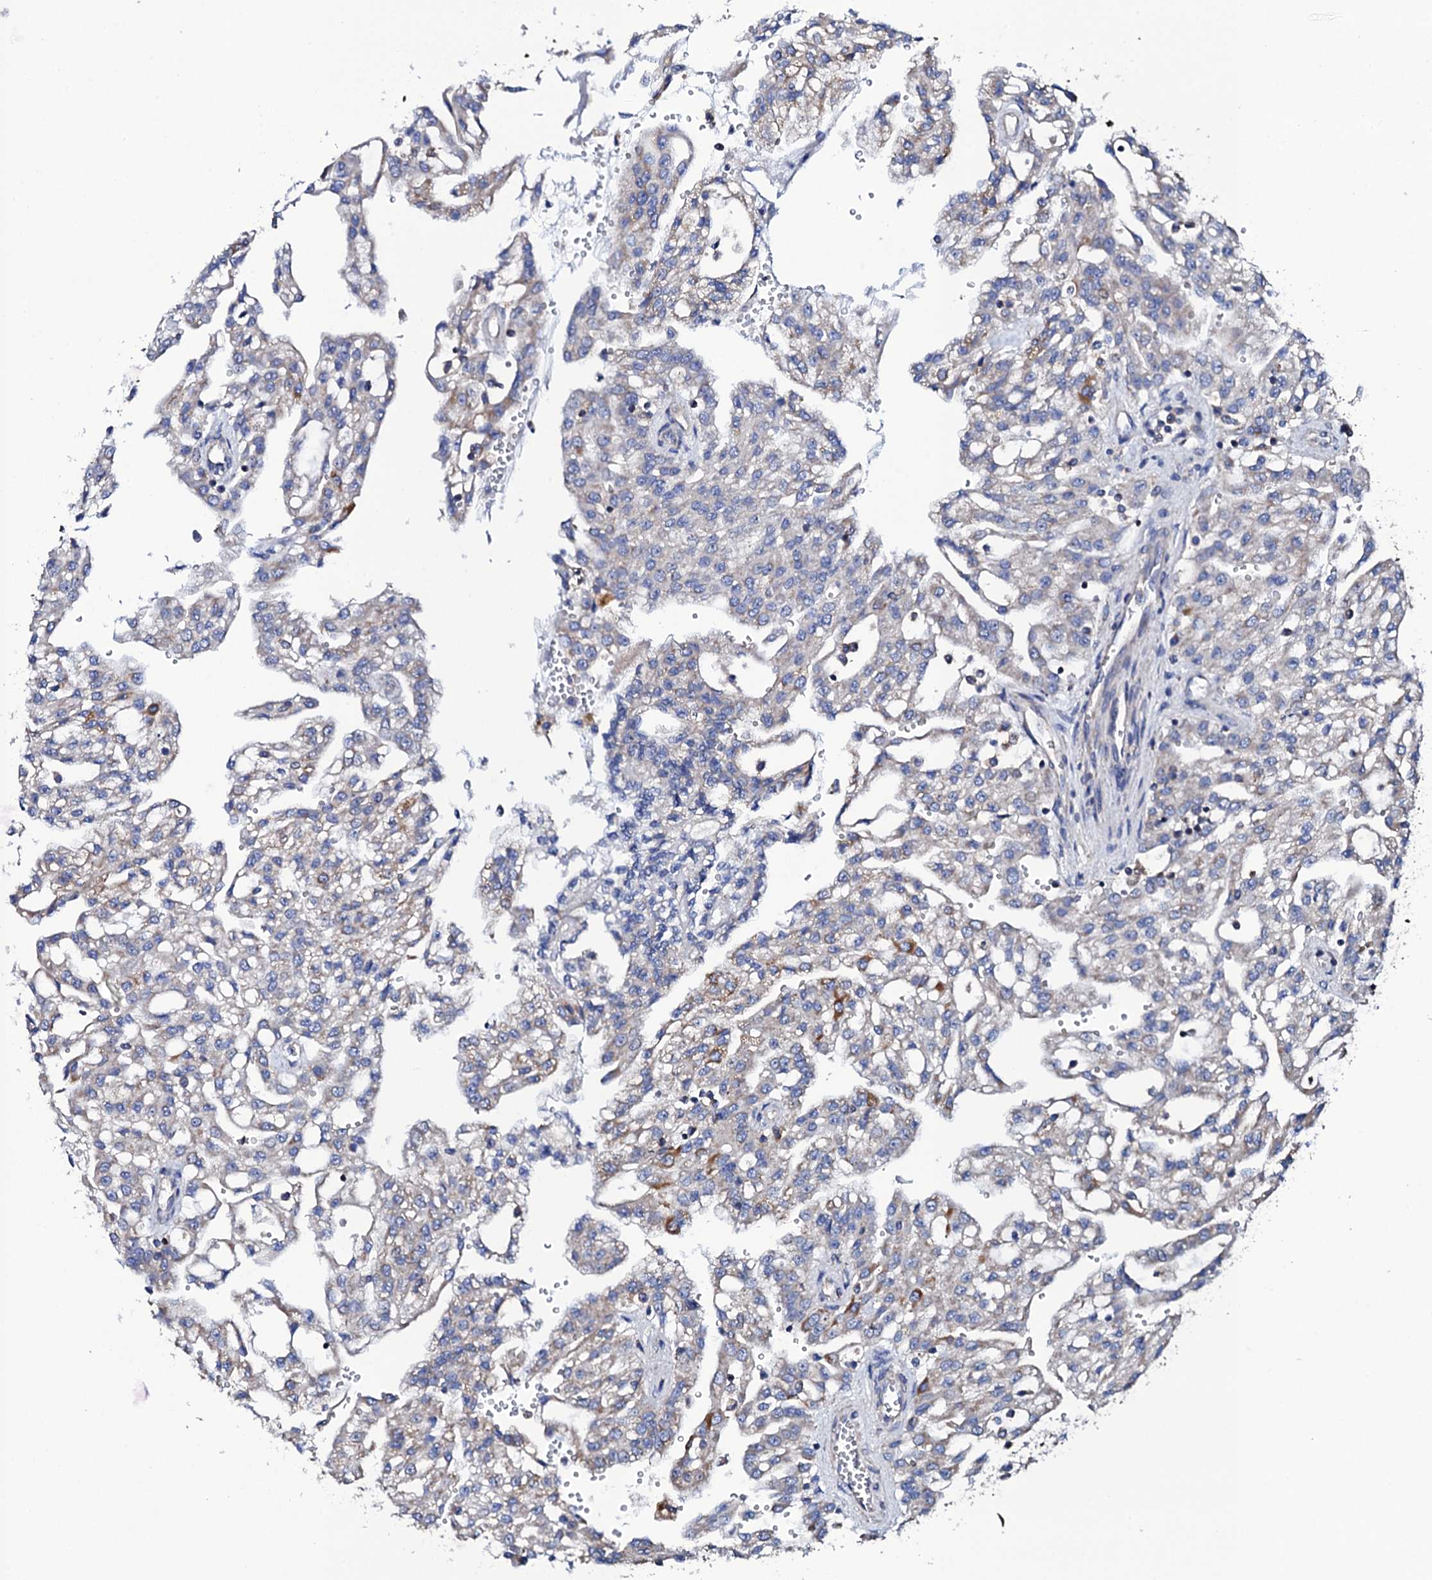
{"staining": {"intensity": "moderate", "quantity": "<25%", "location": "cytoplasmic/membranous"}, "tissue": "renal cancer", "cell_type": "Tumor cells", "image_type": "cancer", "snomed": [{"axis": "morphology", "description": "Adenocarcinoma, NOS"}, {"axis": "topography", "description": "Kidney"}], "caption": "Brown immunohistochemical staining in renal cancer reveals moderate cytoplasmic/membranous staining in approximately <25% of tumor cells.", "gene": "TCAF2", "patient": {"sex": "male", "age": 63}}